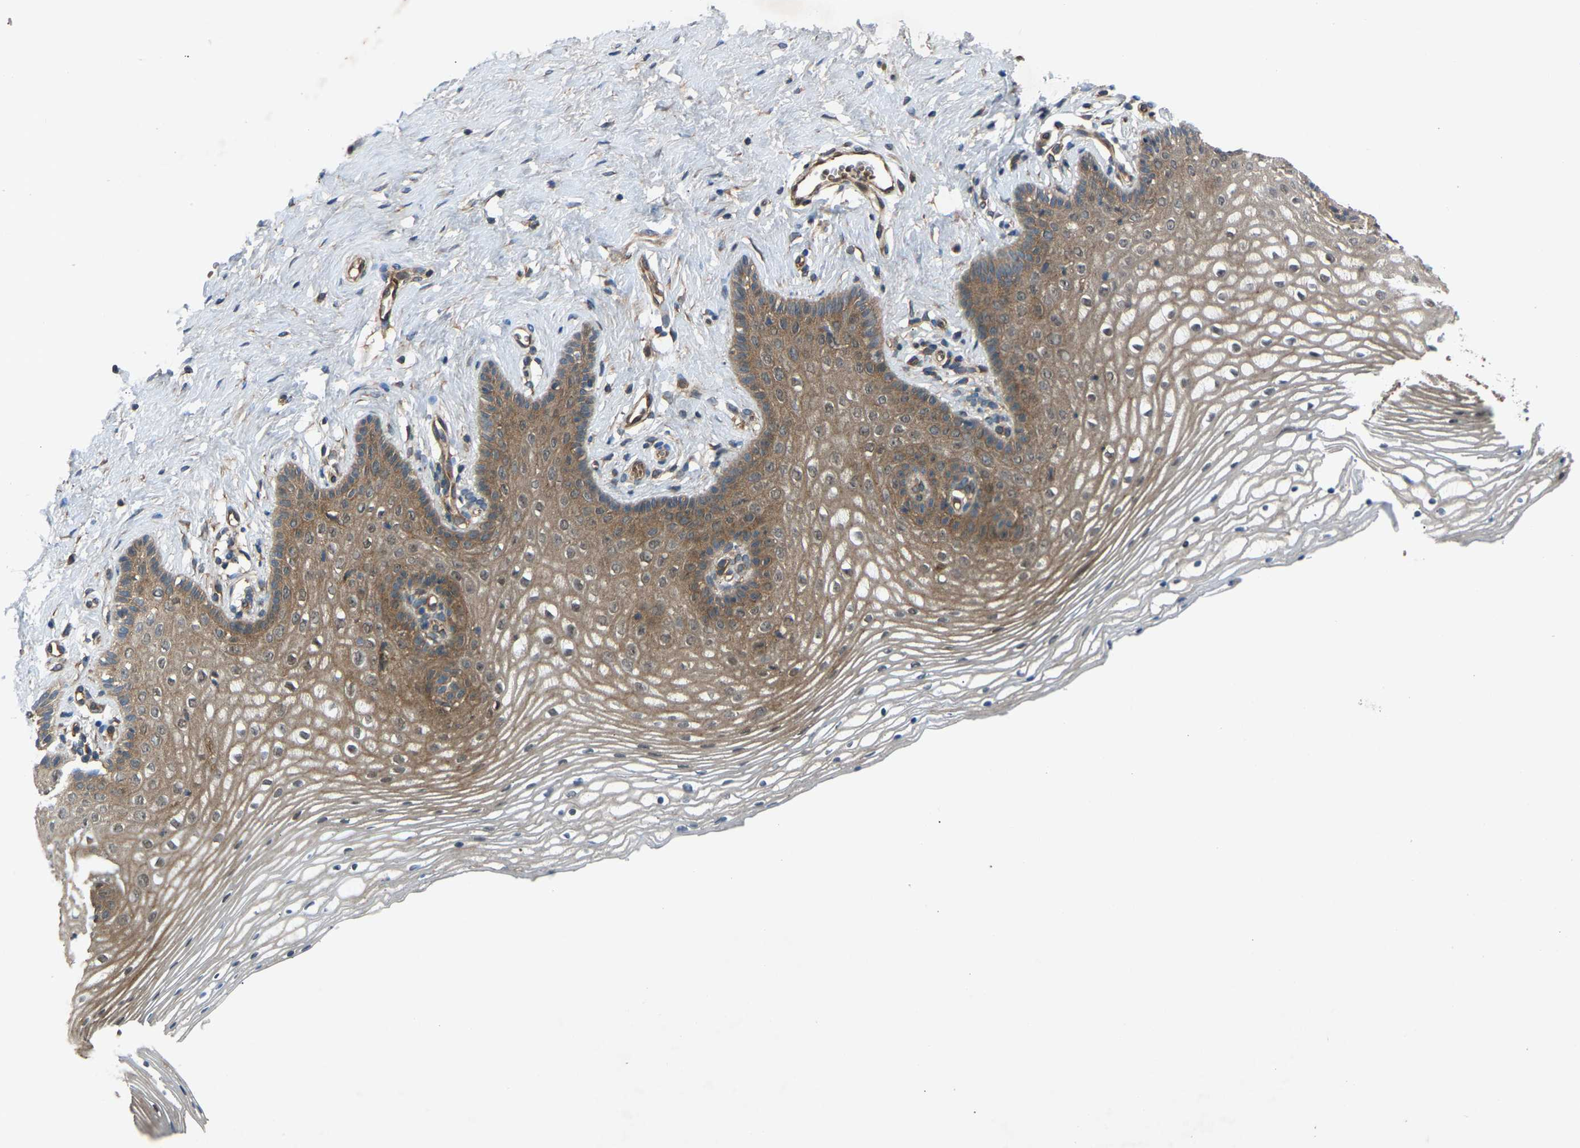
{"staining": {"intensity": "weak", "quantity": ">75%", "location": "cytoplasmic/membranous"}, "tissue": "vagina", "cell_type": "Squamous epithelial cells", "image_type": "normal", "snomed": [{"axis": "morphology", "description": "Normal tissue, NOS"}, {"axis": "topography", "description": "Vagina"}], "caption": "Vagina stained with IHC shows weak cytoplasmic/membranous expression in approximately >75% of squamous epithelial cells.", "gene": "GAS2L1", "patient": {"sex": "female", "age": 32}}